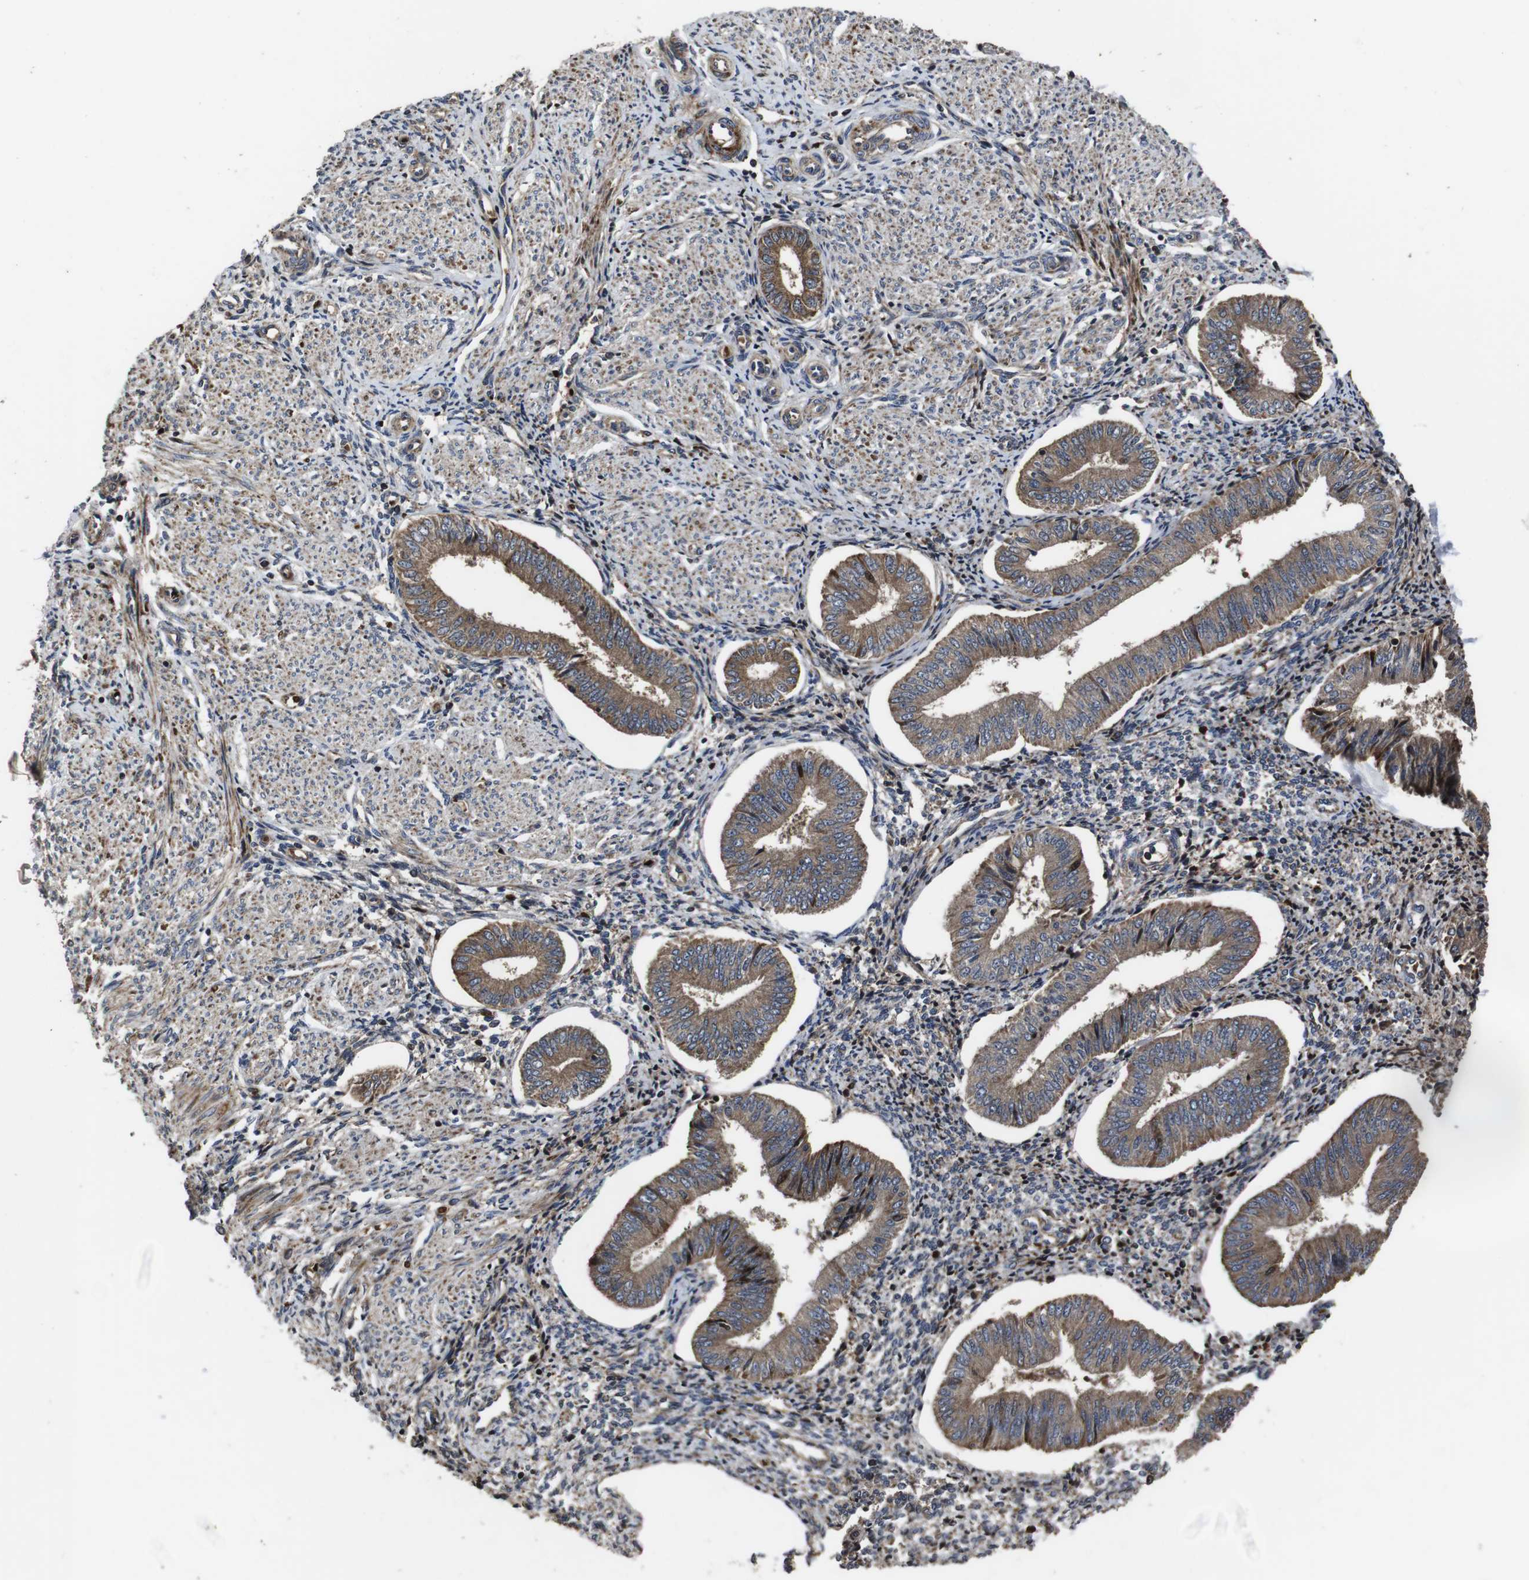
{"staining": {"intensity": "moderate", "quantity": "25%-75%", "location": "cytoplasmic/membranous"}, "tissue": "endometrium", "cell_type": "Cells in endometrial stroma", "image_type": "normal", "snomed": [{"axis": "morphology", "description": "Normal tissue, NOS"}, {"axis": "topography", "description": "Endometrium"}], "caption": "A brown stain highlights moderate cytoplasmic/membranous staining of a protein in cells in endometrial stroma of benign human endometrium.", "gene": "SMYD3", "patient": {"sex": "female", "age": 50}}